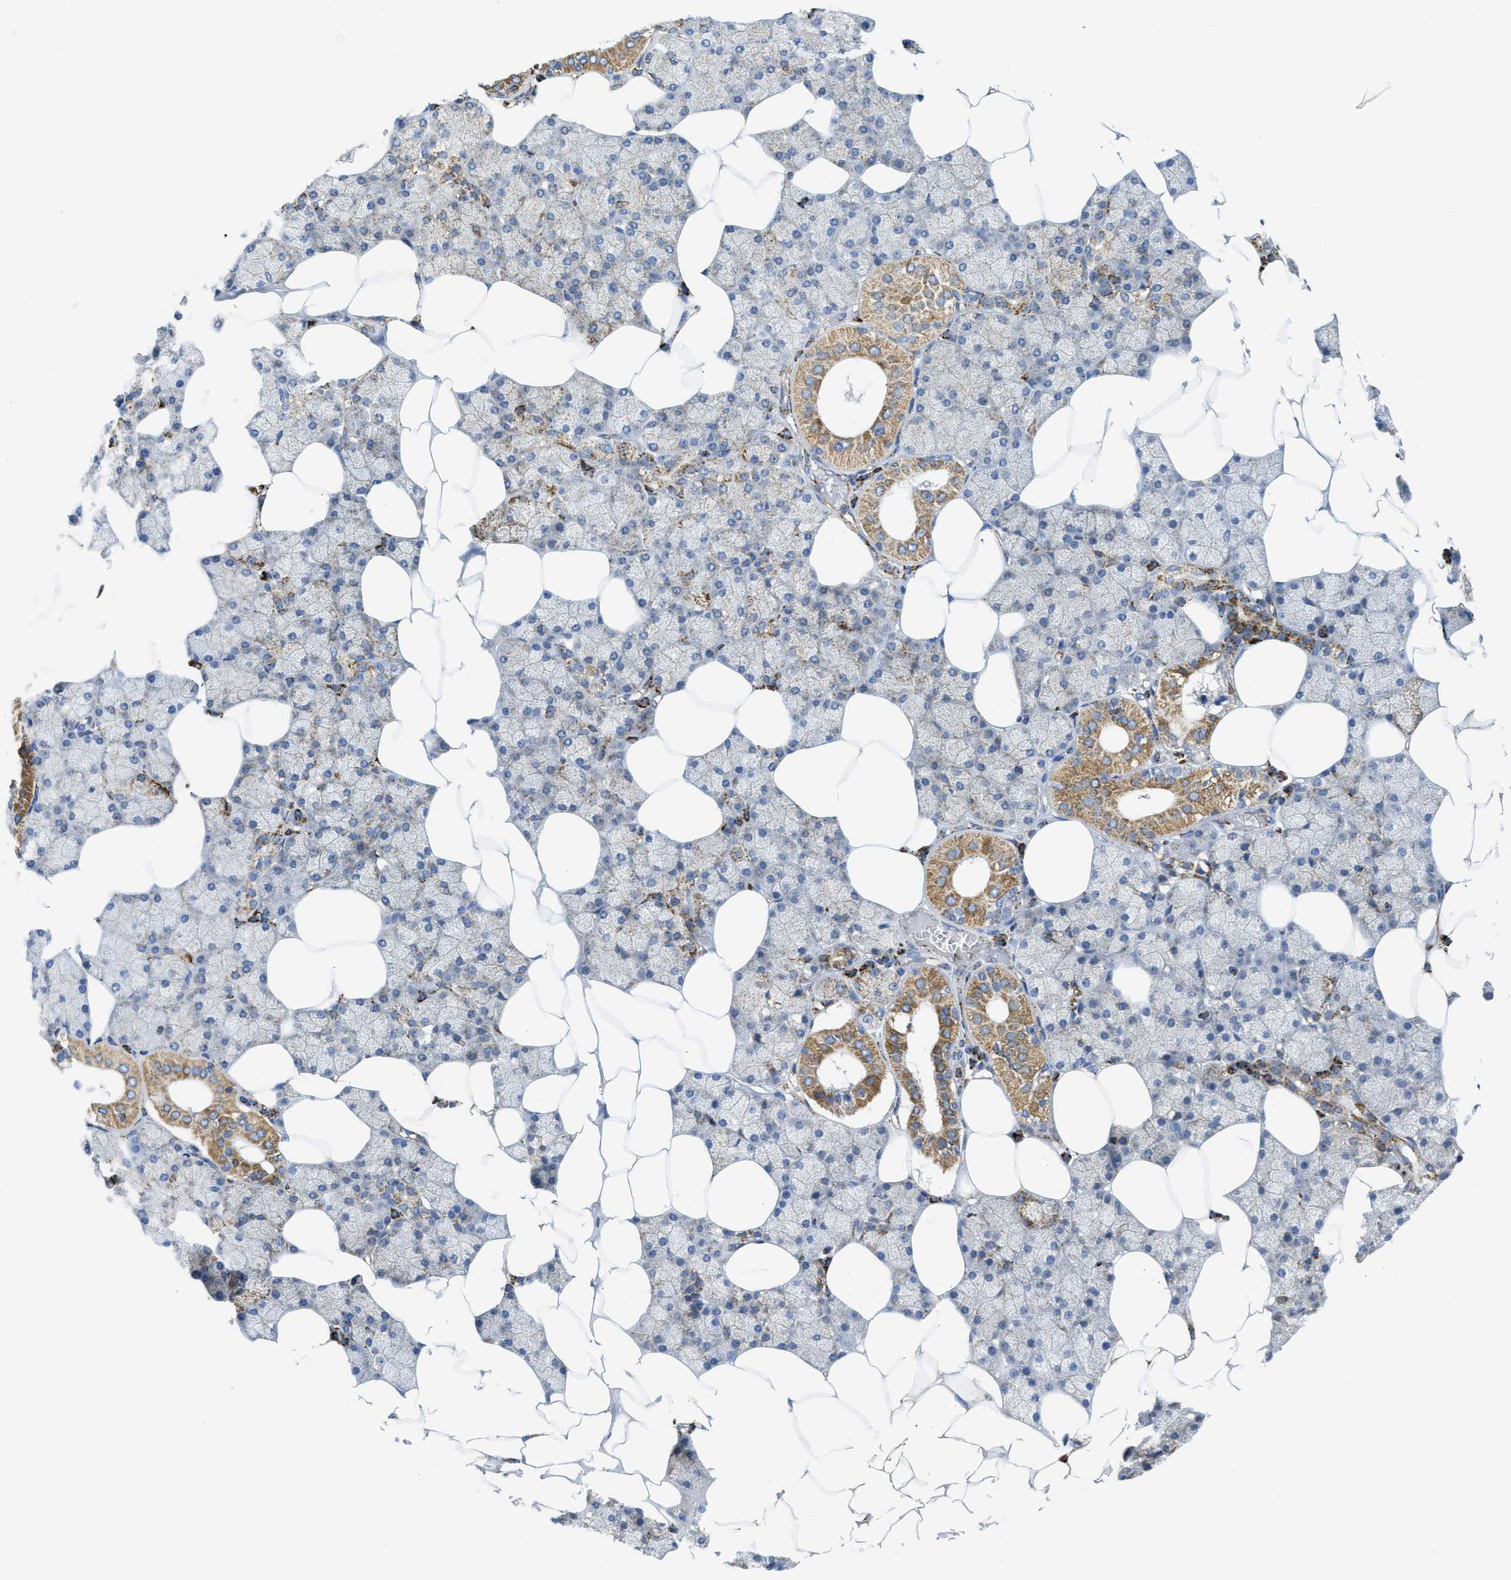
{"staining": {"intensity": "moderate", "quantity": "25%-75%", "location": "cytoplasmic/membranous"}, "tissue": "salivary gland", "cell_type": "Glandular cells", "image_type": "normal", "snomed": [{"axis": "morphology", "description": "Normal tissue, NOS"}, {"axis": "topography", "description": "Salivary gland"}], "caption": "Immunohistochemistry histopathology image of benign salivary gland stained for a protein (brown), which reveals medium levels of moderate cytoplasmic/membranous positivity in about 25%-75% of glandular cells.", "gene": "SQOR", "patient": {"sex": "male", "age": 62}}